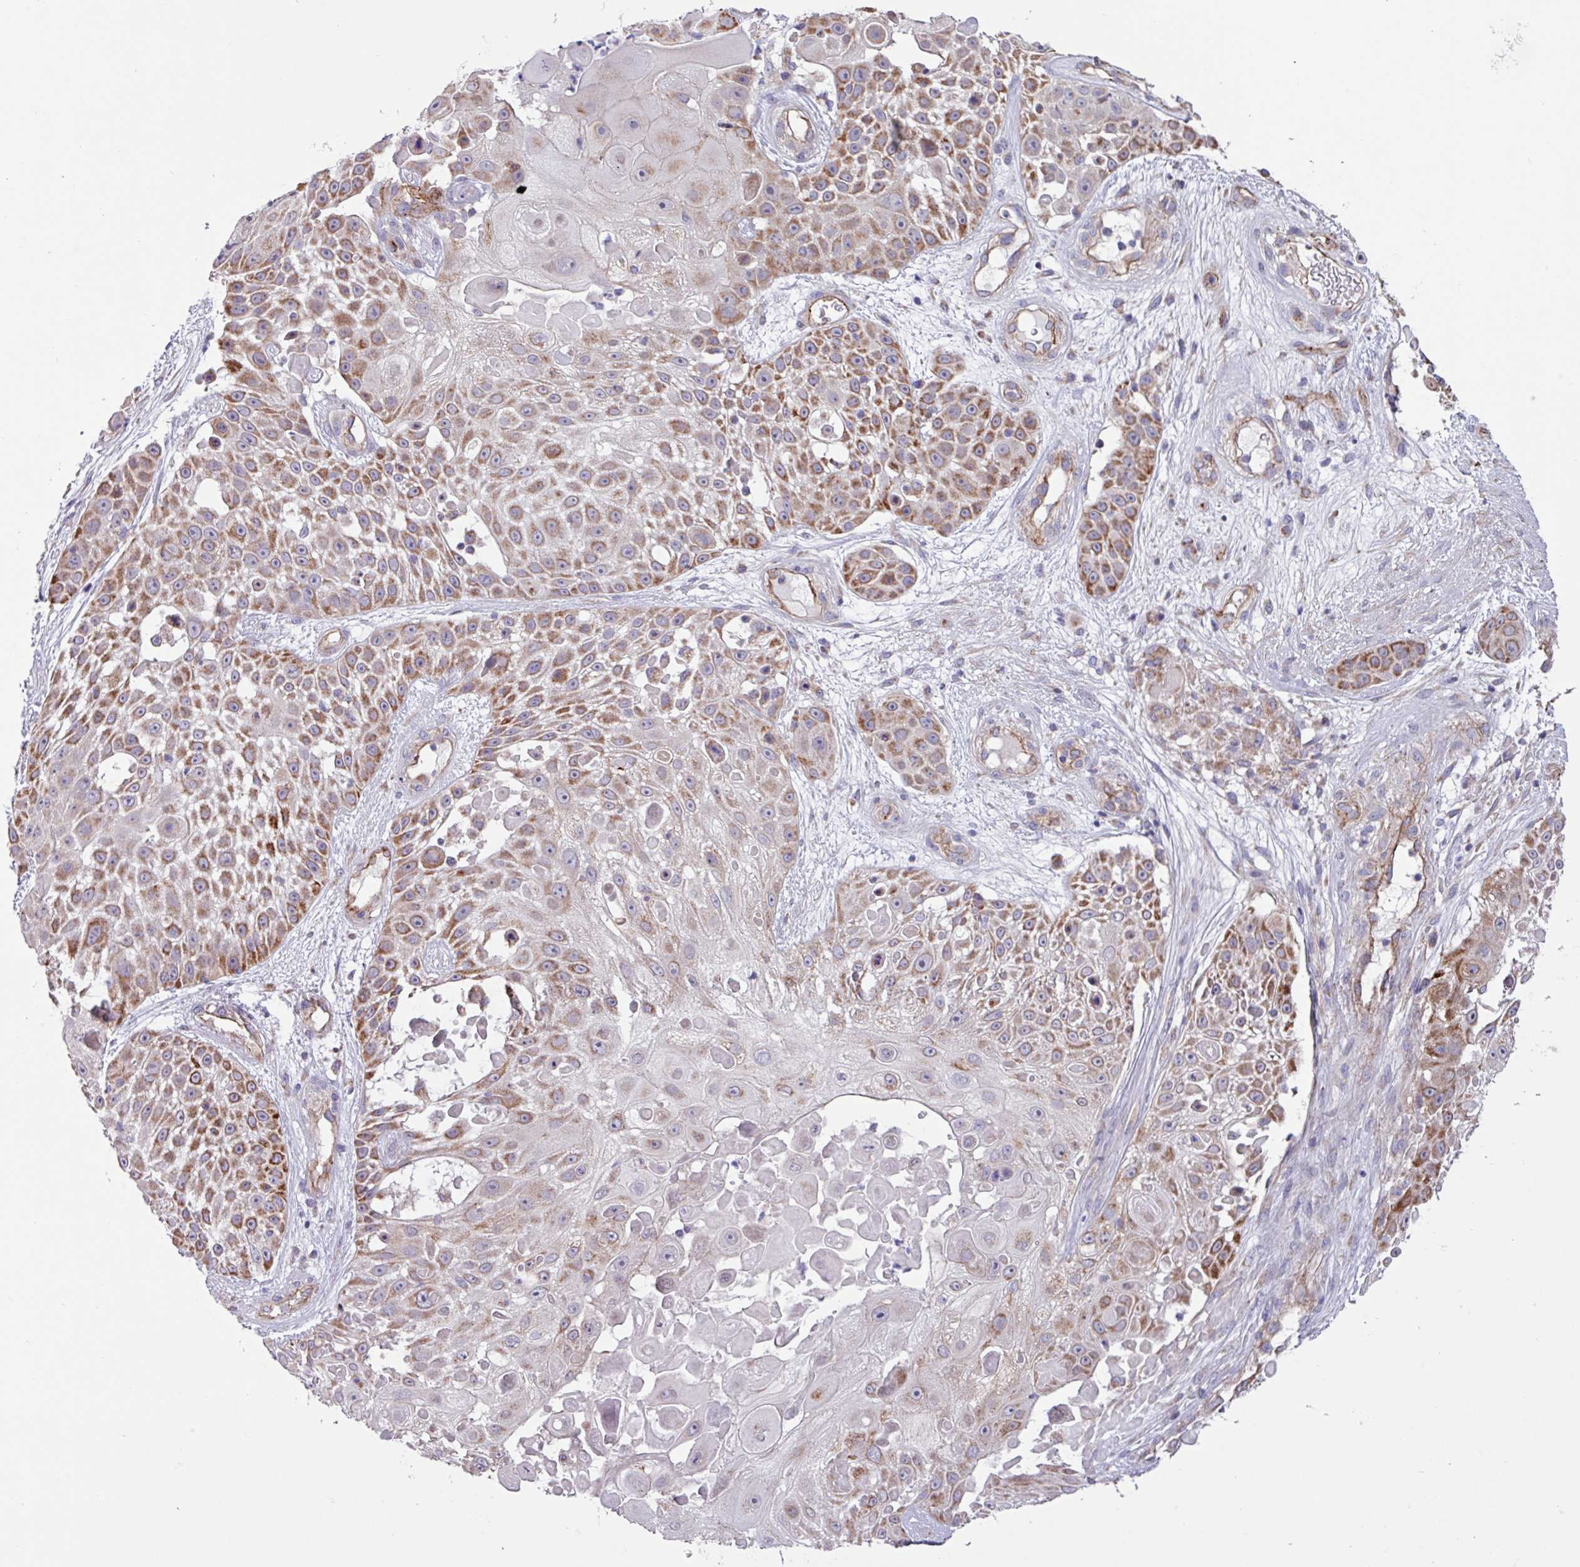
{"staining": {"intensity": "moderate", "quantity": ">75%", "location": "cytoplasmic/membranous"}, "tissue": "skin cancer", "cell_type": "Tumor cells", "image_type": "cancer", "snomed": [{"axis": "morphology", "description": "Squamous cell carcinoma, NOS"}, {"axis": "topography", "description": "Skin"}], "caption": "Protein expression analysis of human squamous cell carcinoma (skin) reveals moderate cytoplasmic/membranous positivity in approximately >75% of tumor cells.", "gene": "OTULIN", "patient": {"sex": "female", "age": 86}}